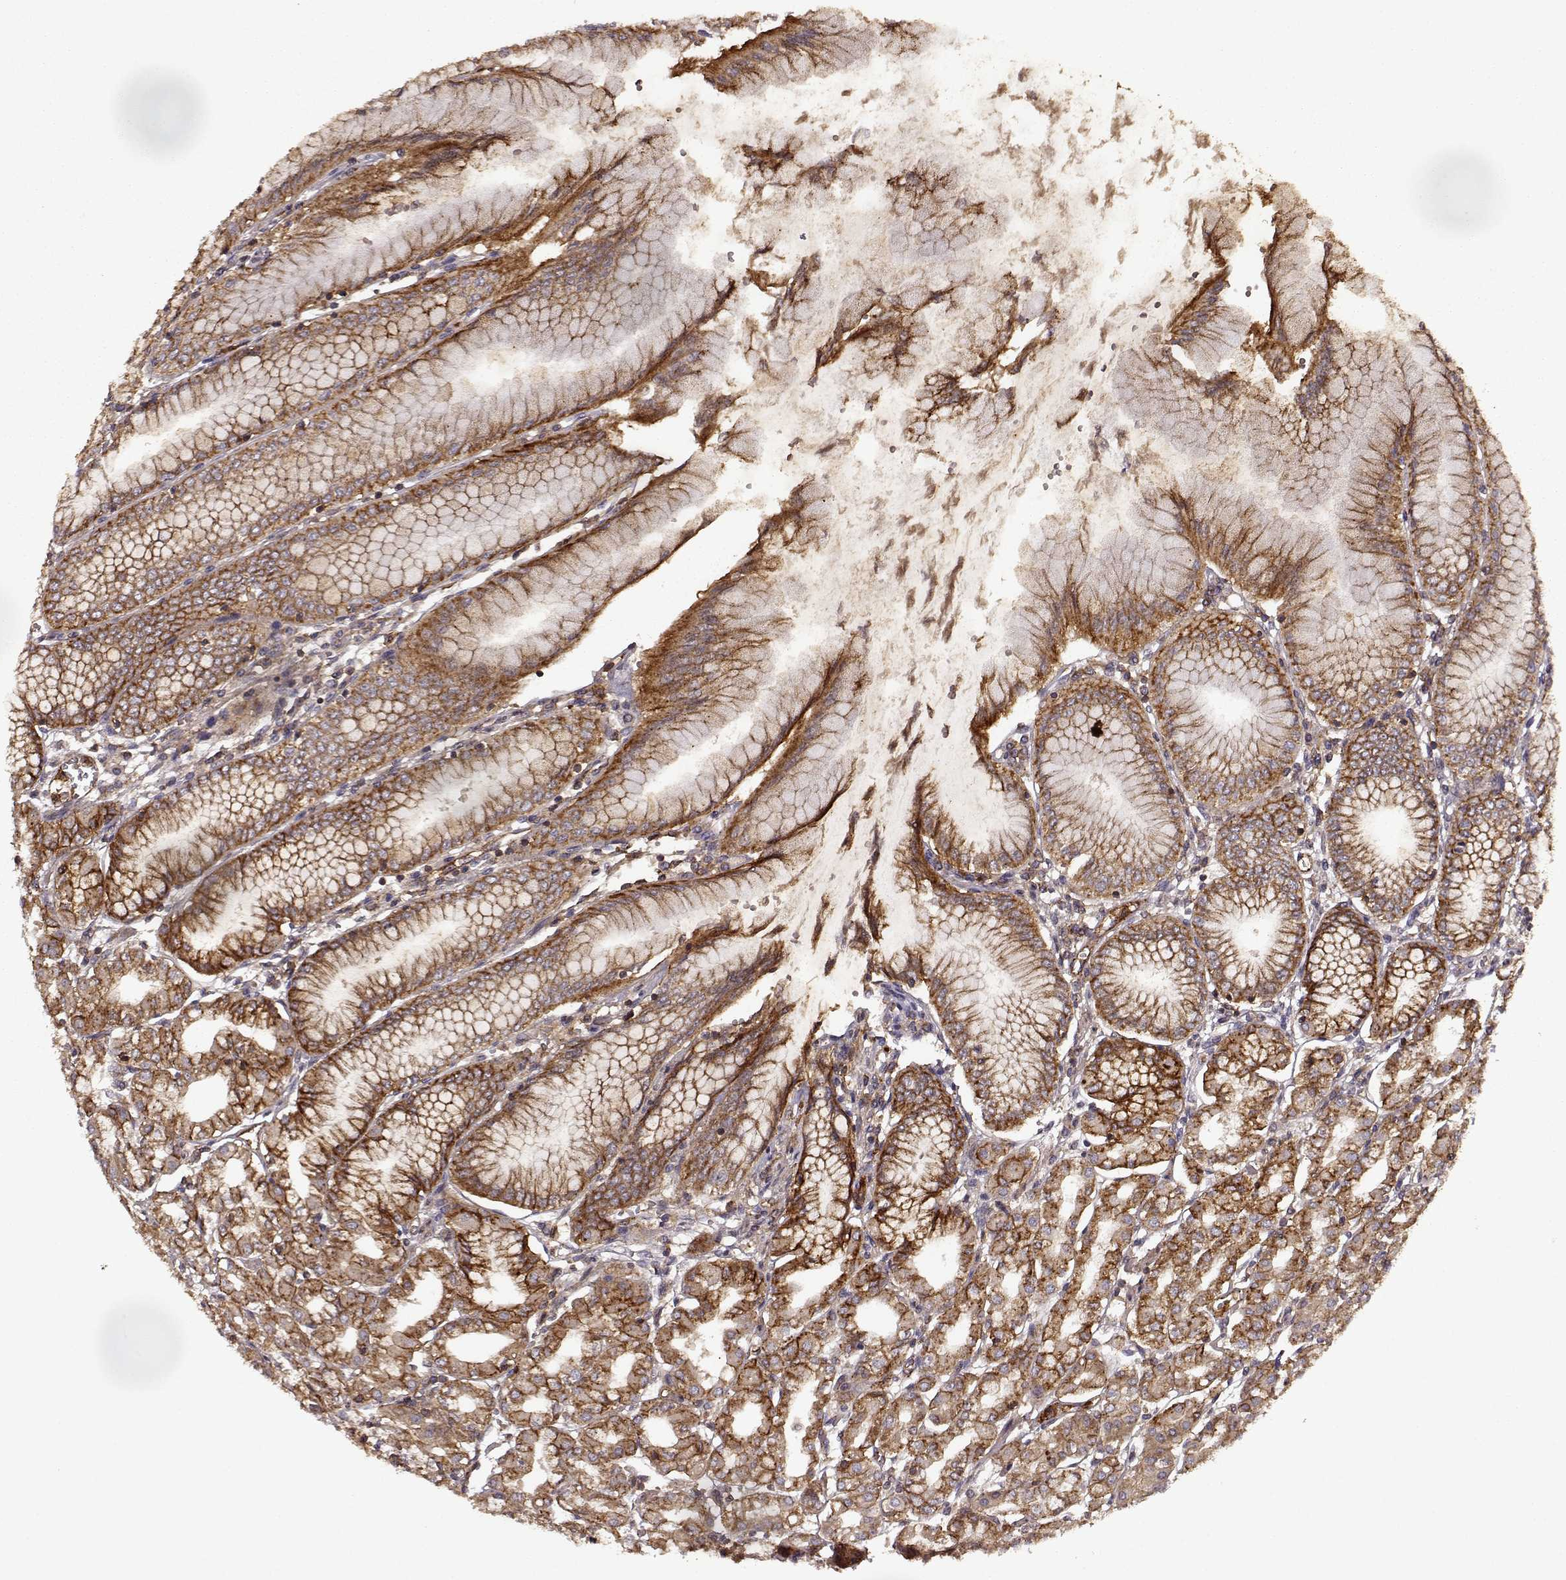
{"staining": {"intensity": "moderate", "quantity": ">75%", "location": "cytoplasmic/membranous"}, "tissue": "stomach", "cell_type": "Glandular cells", "image_type": "normal", "snomed": [{"axis": "morphology", "description": "Normal tissue, NOS"}, {"axis": "topography", "description": "Skeletal muscle"}, {"axis": "topography", "description": "Stomach"}], "caption": "High-magnification brightfield microscopy of benign stomach stained with DAB (brown) and counterstained with hematoxylin (blue). glandular cells exhibit moderate cytoplasmic/membranous expression is appreciated in about>75% of cells. (IHC, brightfield microscopy, high magnification).", "gene": "IFRD2", "patient": {"sex": "female", "age": 57}}